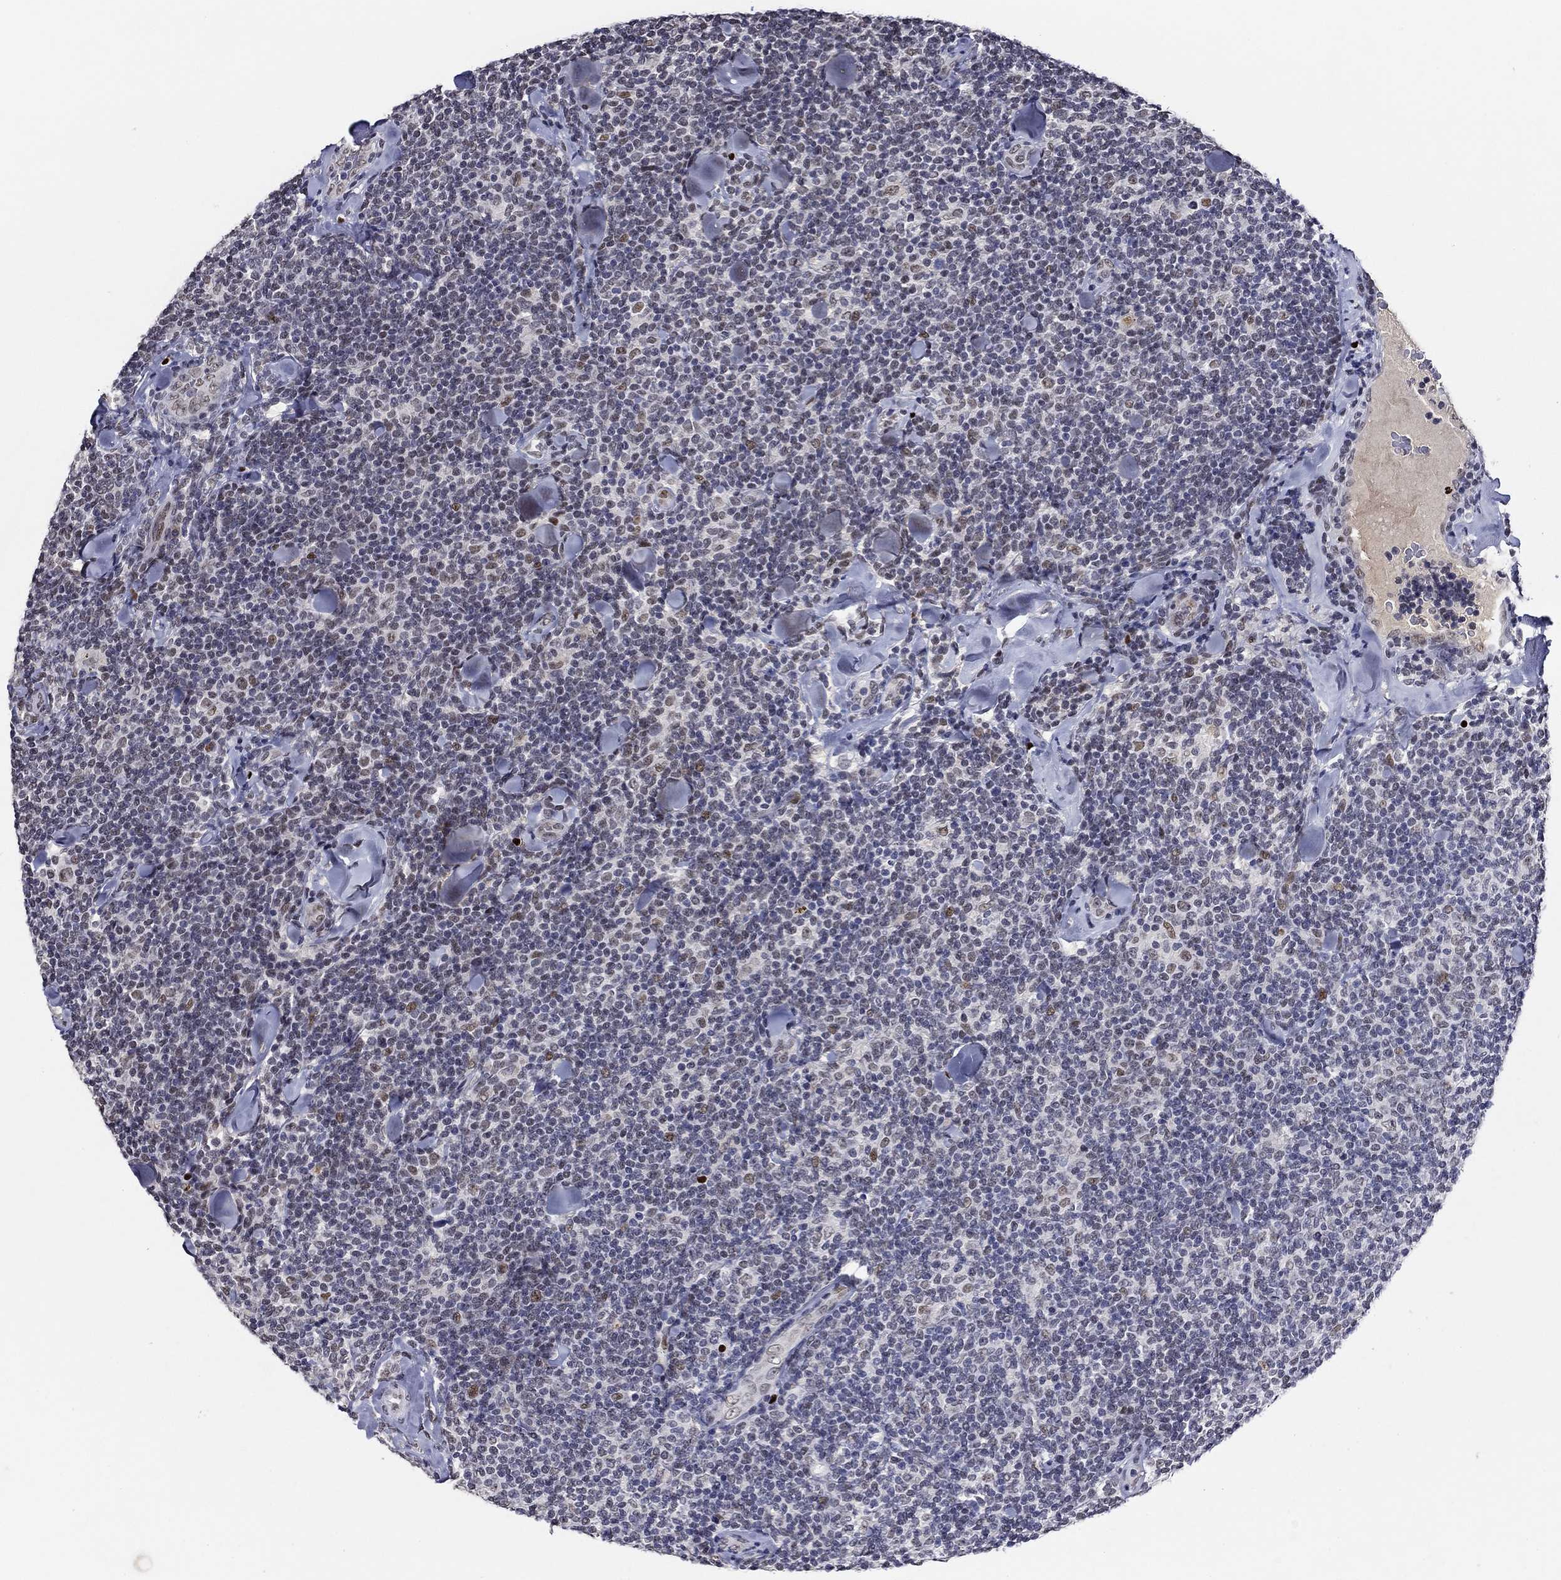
{"staining": {"intensity": "moderate", "quantity": "<25%", "location": "nuclear"}, "tissue": "lymphoma", "cell_type": "Tumor cells", "image_type": "cancer", "snomed": [{"axis": "morphology", "description": "Malignant lymphoma, non-Hodgkin's type, Low grade"}, {"axis": "topography", "description": "Lymph node"}], "caption": "Protein staining of lymphoma tissue exhibits moderate nuclear staining in approximately <25% of tumor cells.", "gene": "GATA2", "patient": {"sex": "female", "age": 56}}